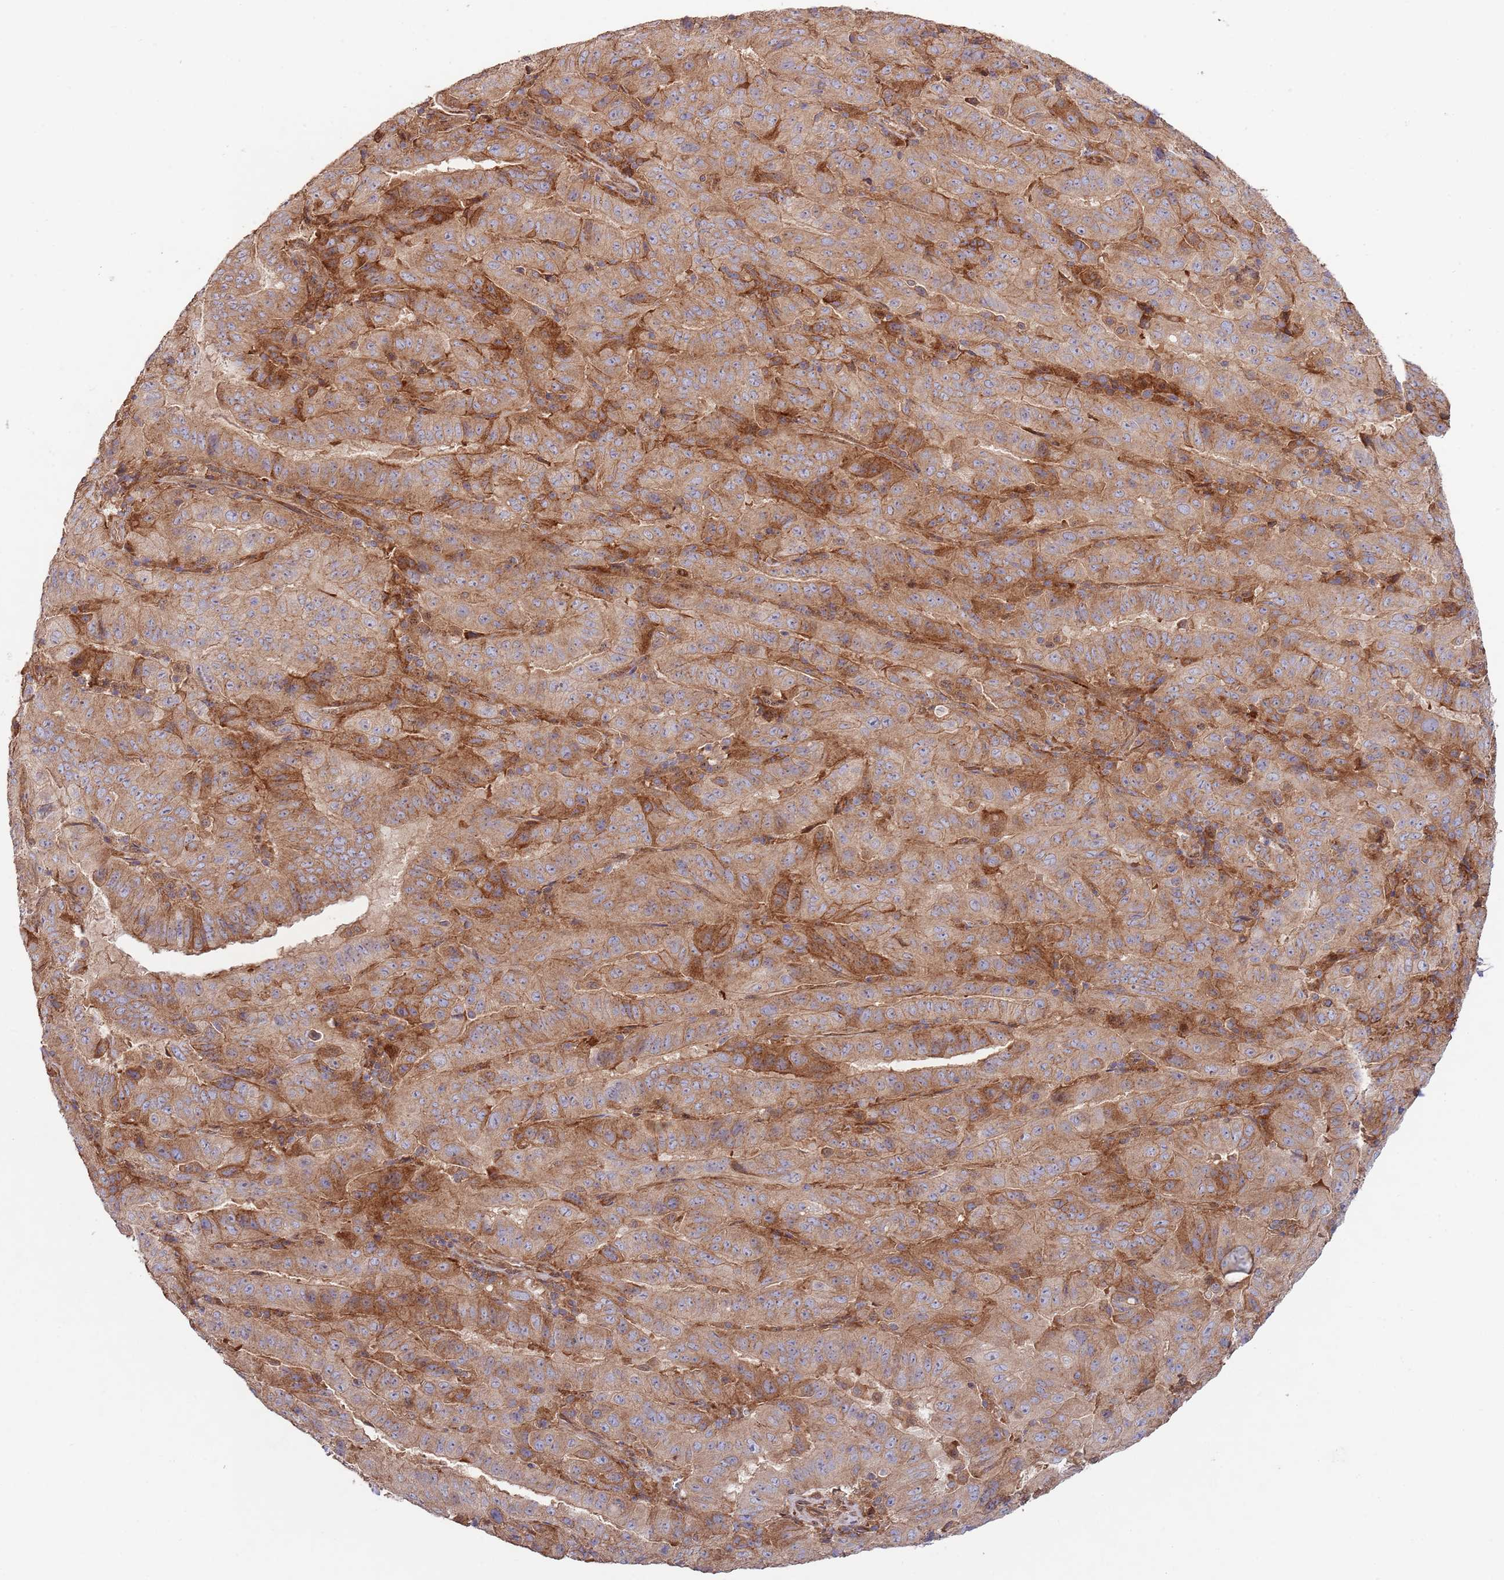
{"staining": {"intensity": "moderate", "quantity": ">75%", "location": "cytoplasmic/membranous"}, "tissue": "pancreatic cancer", "cell_type": "Tumor cells", "image_type": "cancer", "snomed": [{"axis": "morphology", "description": "Adenocarcinoma, NOS"}, {"axis": "topography", "description": "Pancreas"}], "caption": "A high-resolution image shows immunohistochemistry staining of pancreatic cancer, which demonstrates moderate cytoplasmic/membranous expression in about >75% of tumor cells.", "gene": "RNF19B", "patient": {"sex": "male", "age": 63}}